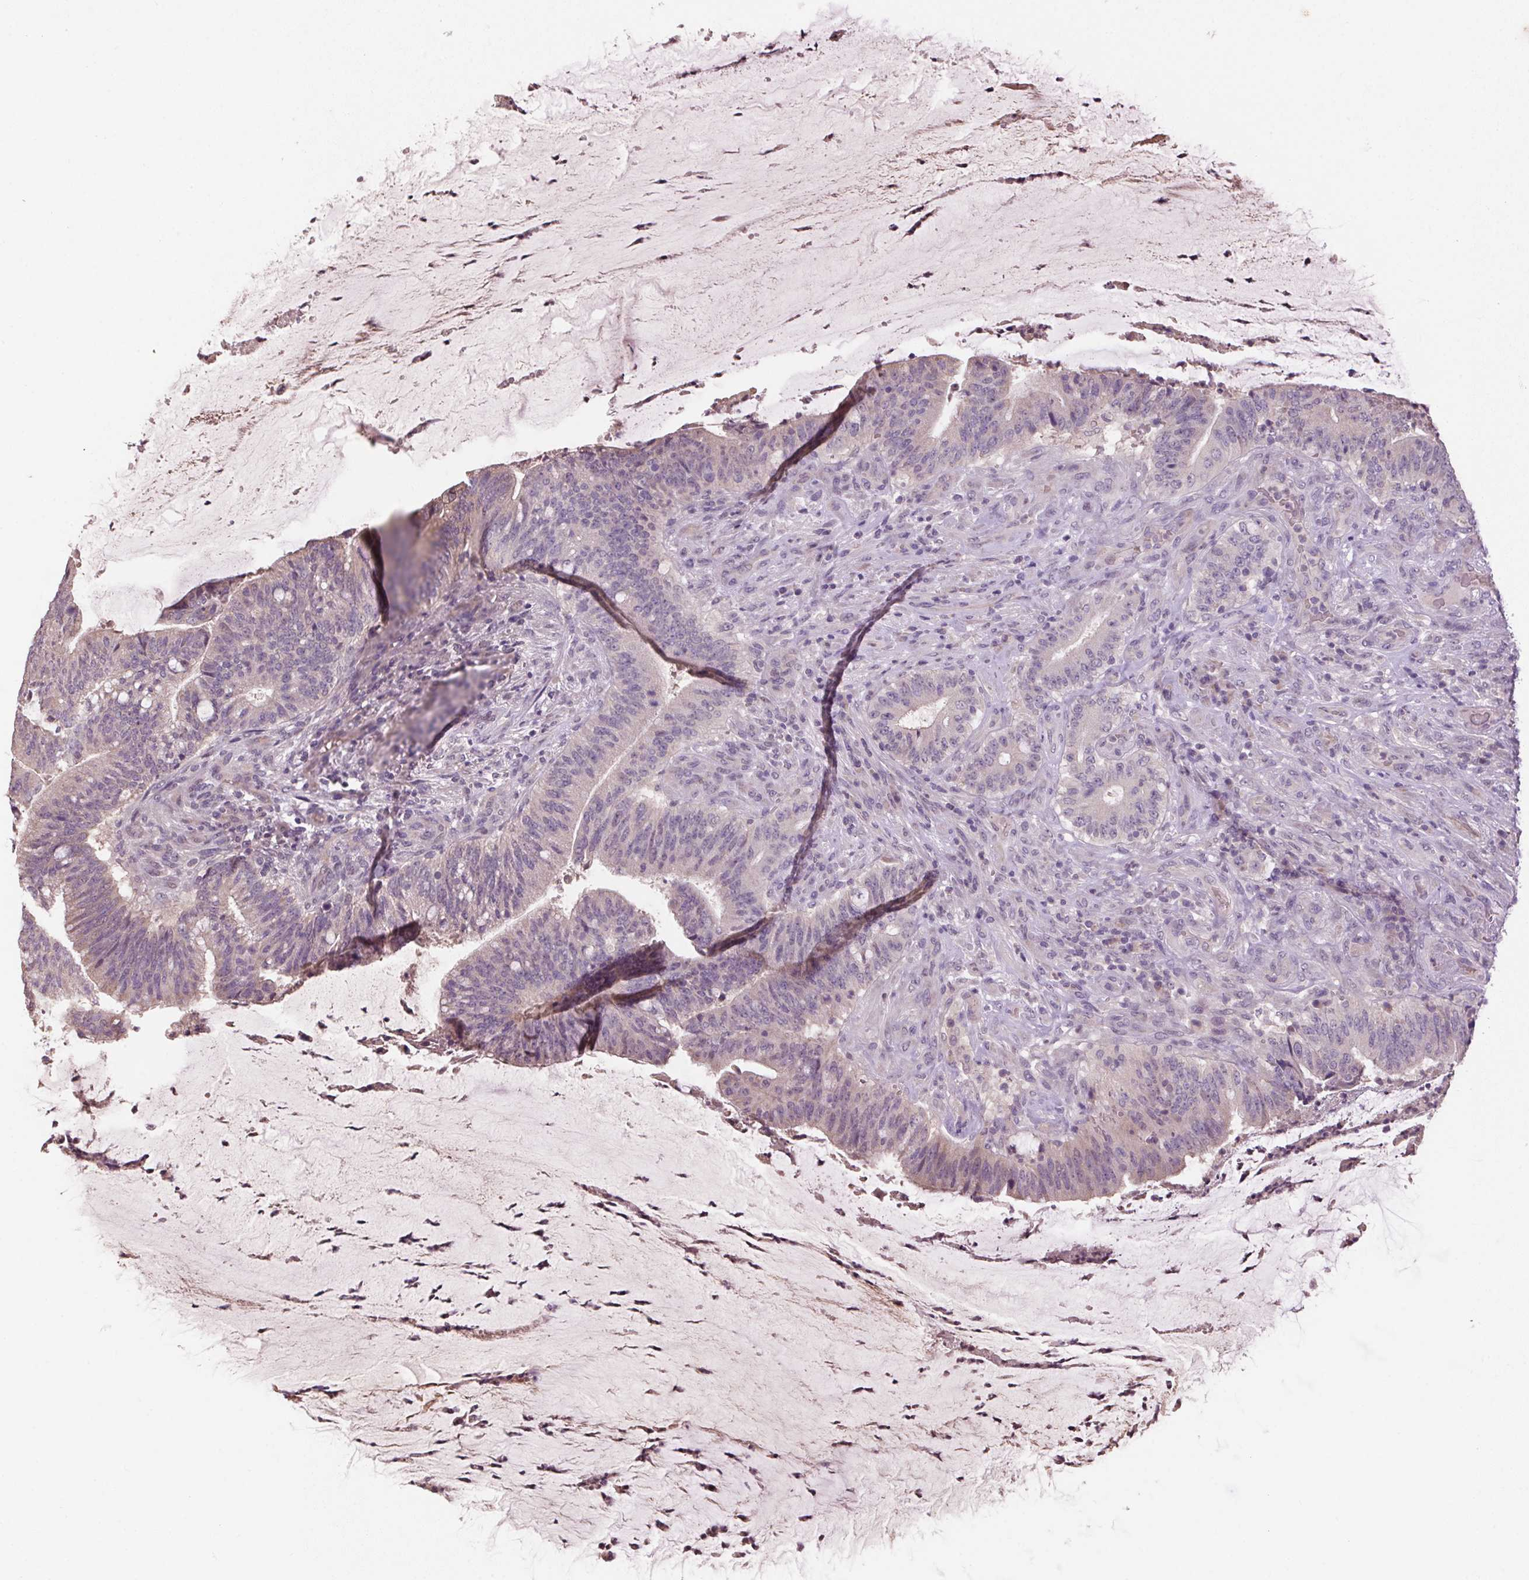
{"staining": {"intensity": "negative", "quantity": "none", "location": "none"}, "tissue": "colorectal cancer", "cell_type": "Tumor cells", "image_type": "cancer", "snomed": [{"axis": "morphology", "description": "Adenocarcinoma, NOS"}, {"axis": "topography", "description": "Colon"}], "caption": "Immunohistochemistry of colorectal adenocarcinoma demonstrates no expression in tumor cells. Nuclei are stained in blue.", "gene": "ALDH8A1", "patient": {"sex": "female", "age": 43}}